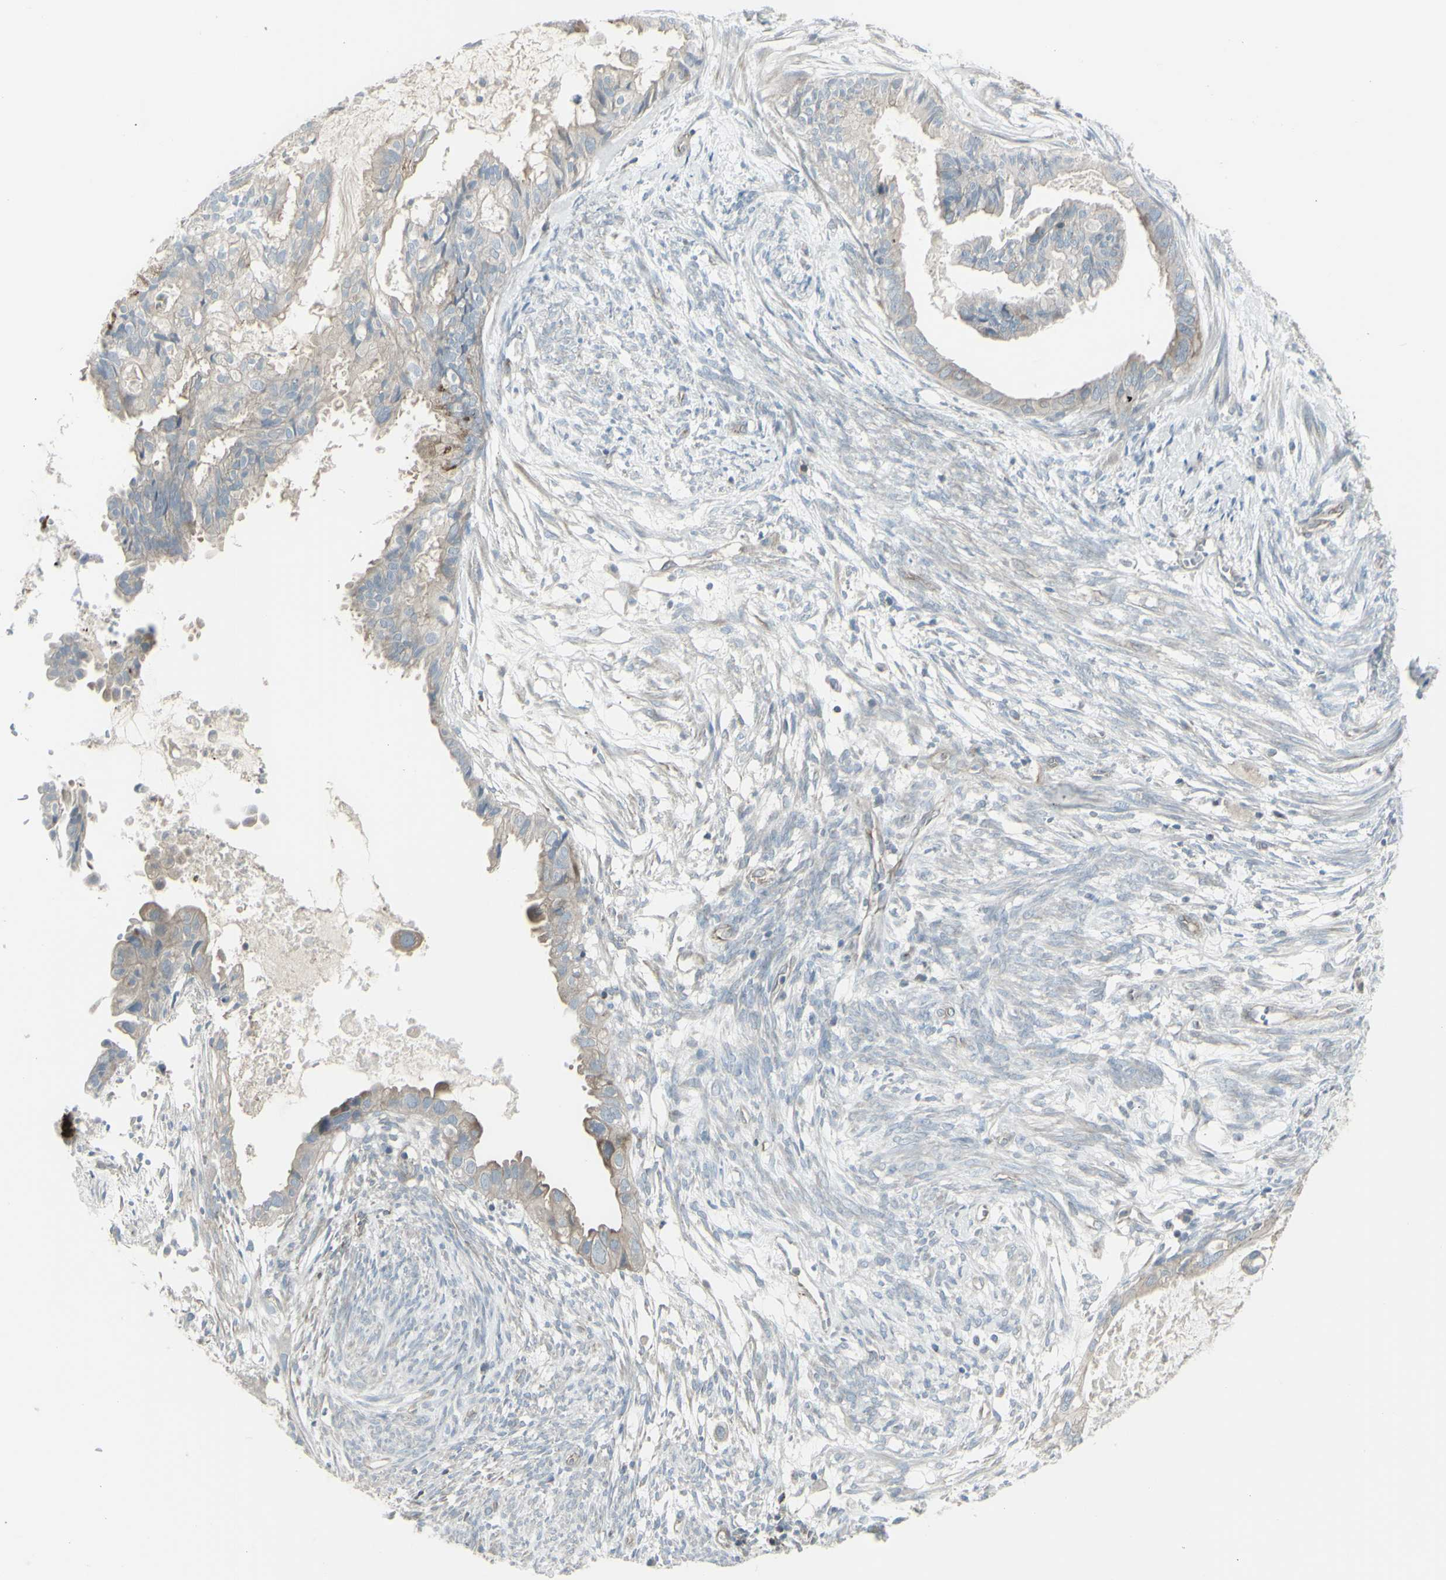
{"staining": {"intensity": "negative", "quantity": "none", "location": "none"}, "tissue": "cervical cancer", "cell_type": "Tumor cells", "image_type": "cancer", "snomed": [{"axis": "morphology", "description": "Normal tissue, NOS"}, {"axis": "morphology", "description": "Adenocarcinoma, NOS"}, {"axis": "topography", "description": "Cervix"}, {"axis": "topography", "description": "Endometrium"}], "caption": "Image shows no protein expression in tumor cells of cervical cancer (adenocarcinoma) tissue. (Immunohistochemistry (ihc), brightfield microscopy, high magnification).", "gene": "GALNT6", "patient": {"sex": "female", "age": 86}}